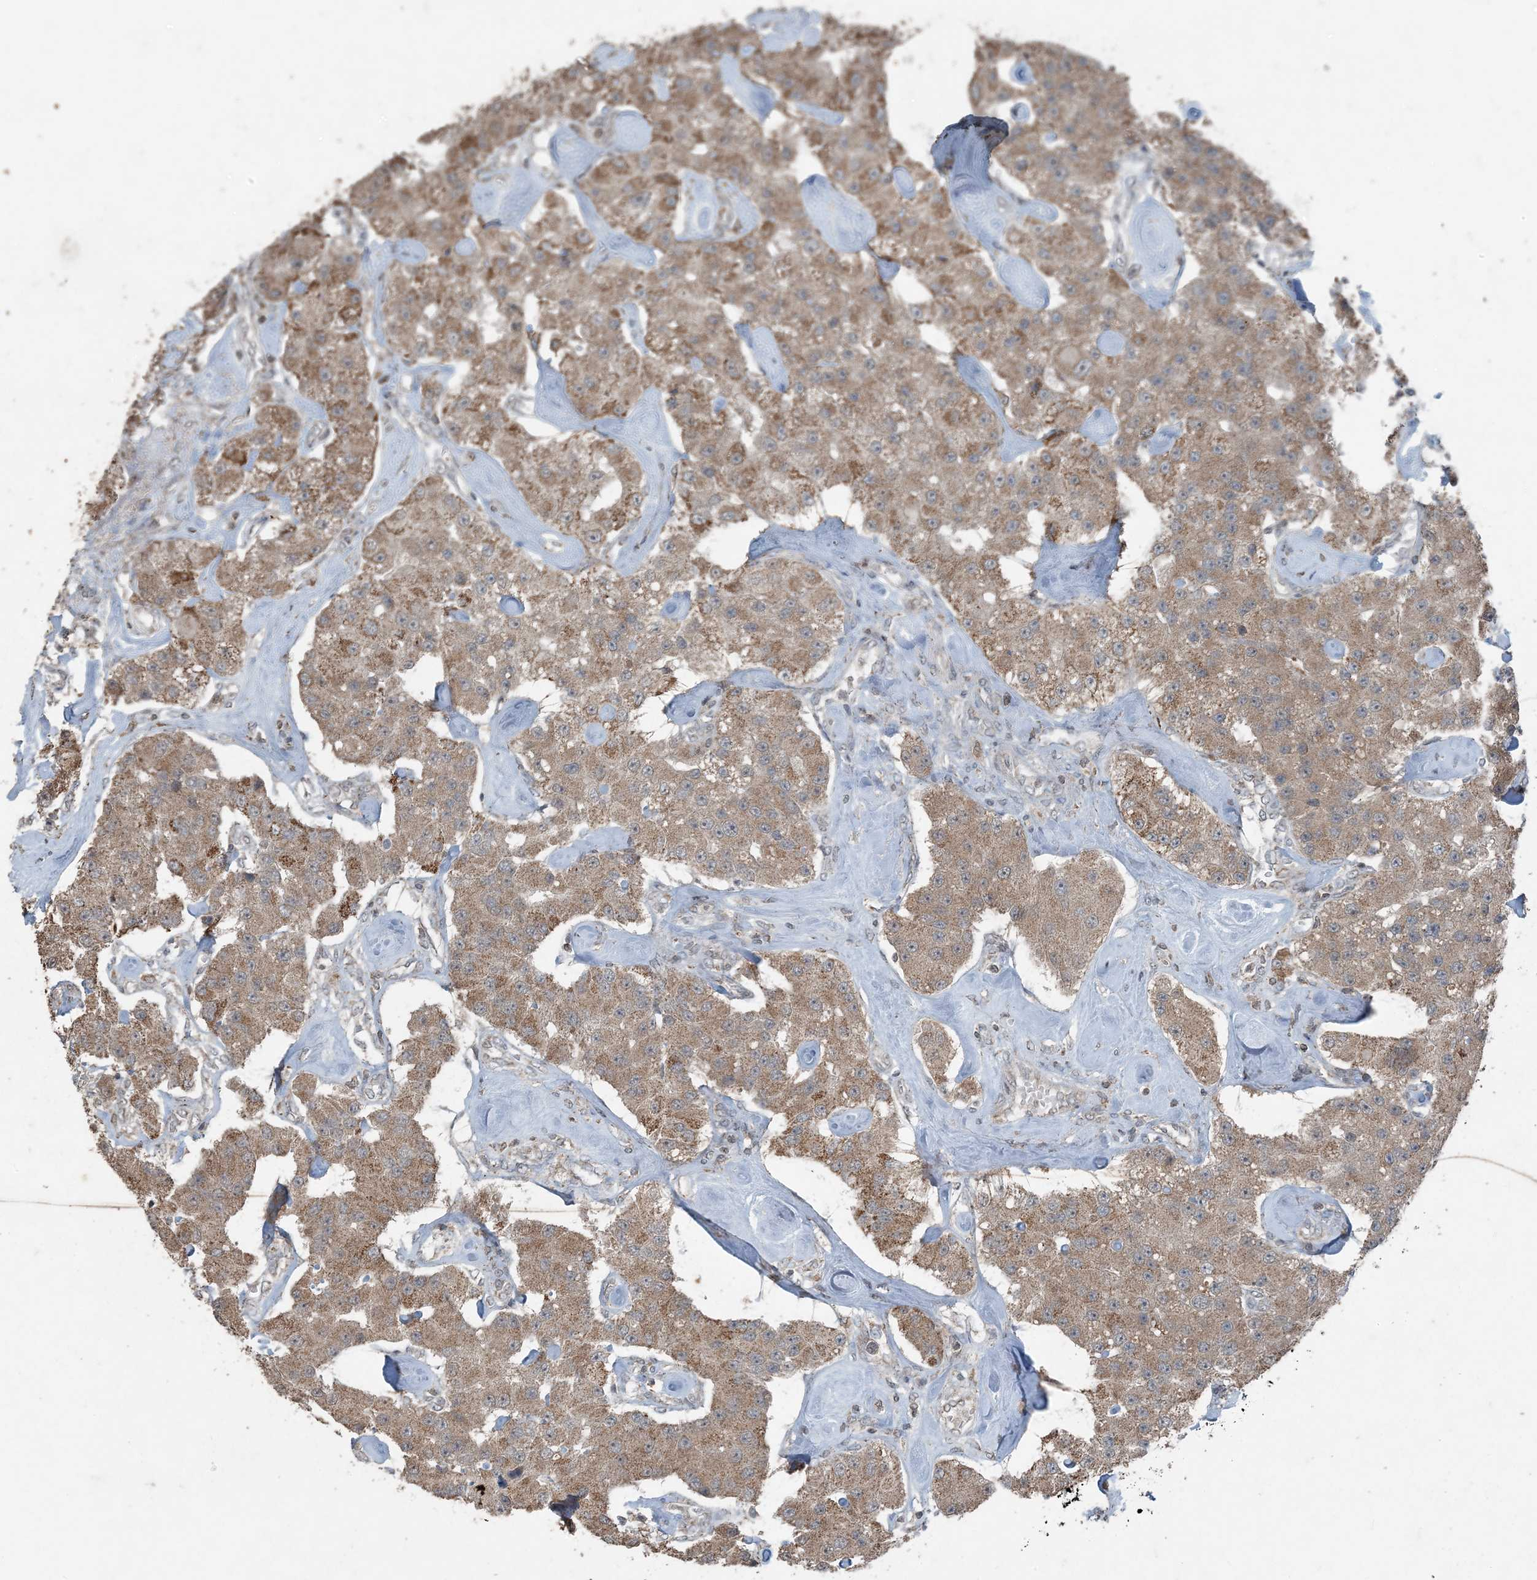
{"staining": {"intensity": "moderate", "quantity": ">75%", "location": "cytoplasmic/membranous"}, "tissue": "carcinoid", "cell_type": "Tumor cells", "image_type": "cancer", "snomed": [{"axis": "morphology", "description": "Carcinoid, malignant, NOS"}, {"axis": "topography", "description": "Pancreas"}], "caption": "Immunohistochemical staining of human carcinoid (malignant) demonstrates medium levels of moderate cytoplasmic/membranous positivity in about >75% of tumor cells.", "gene": "GNL1", "patient": {"sex": "male", "age": 41}}